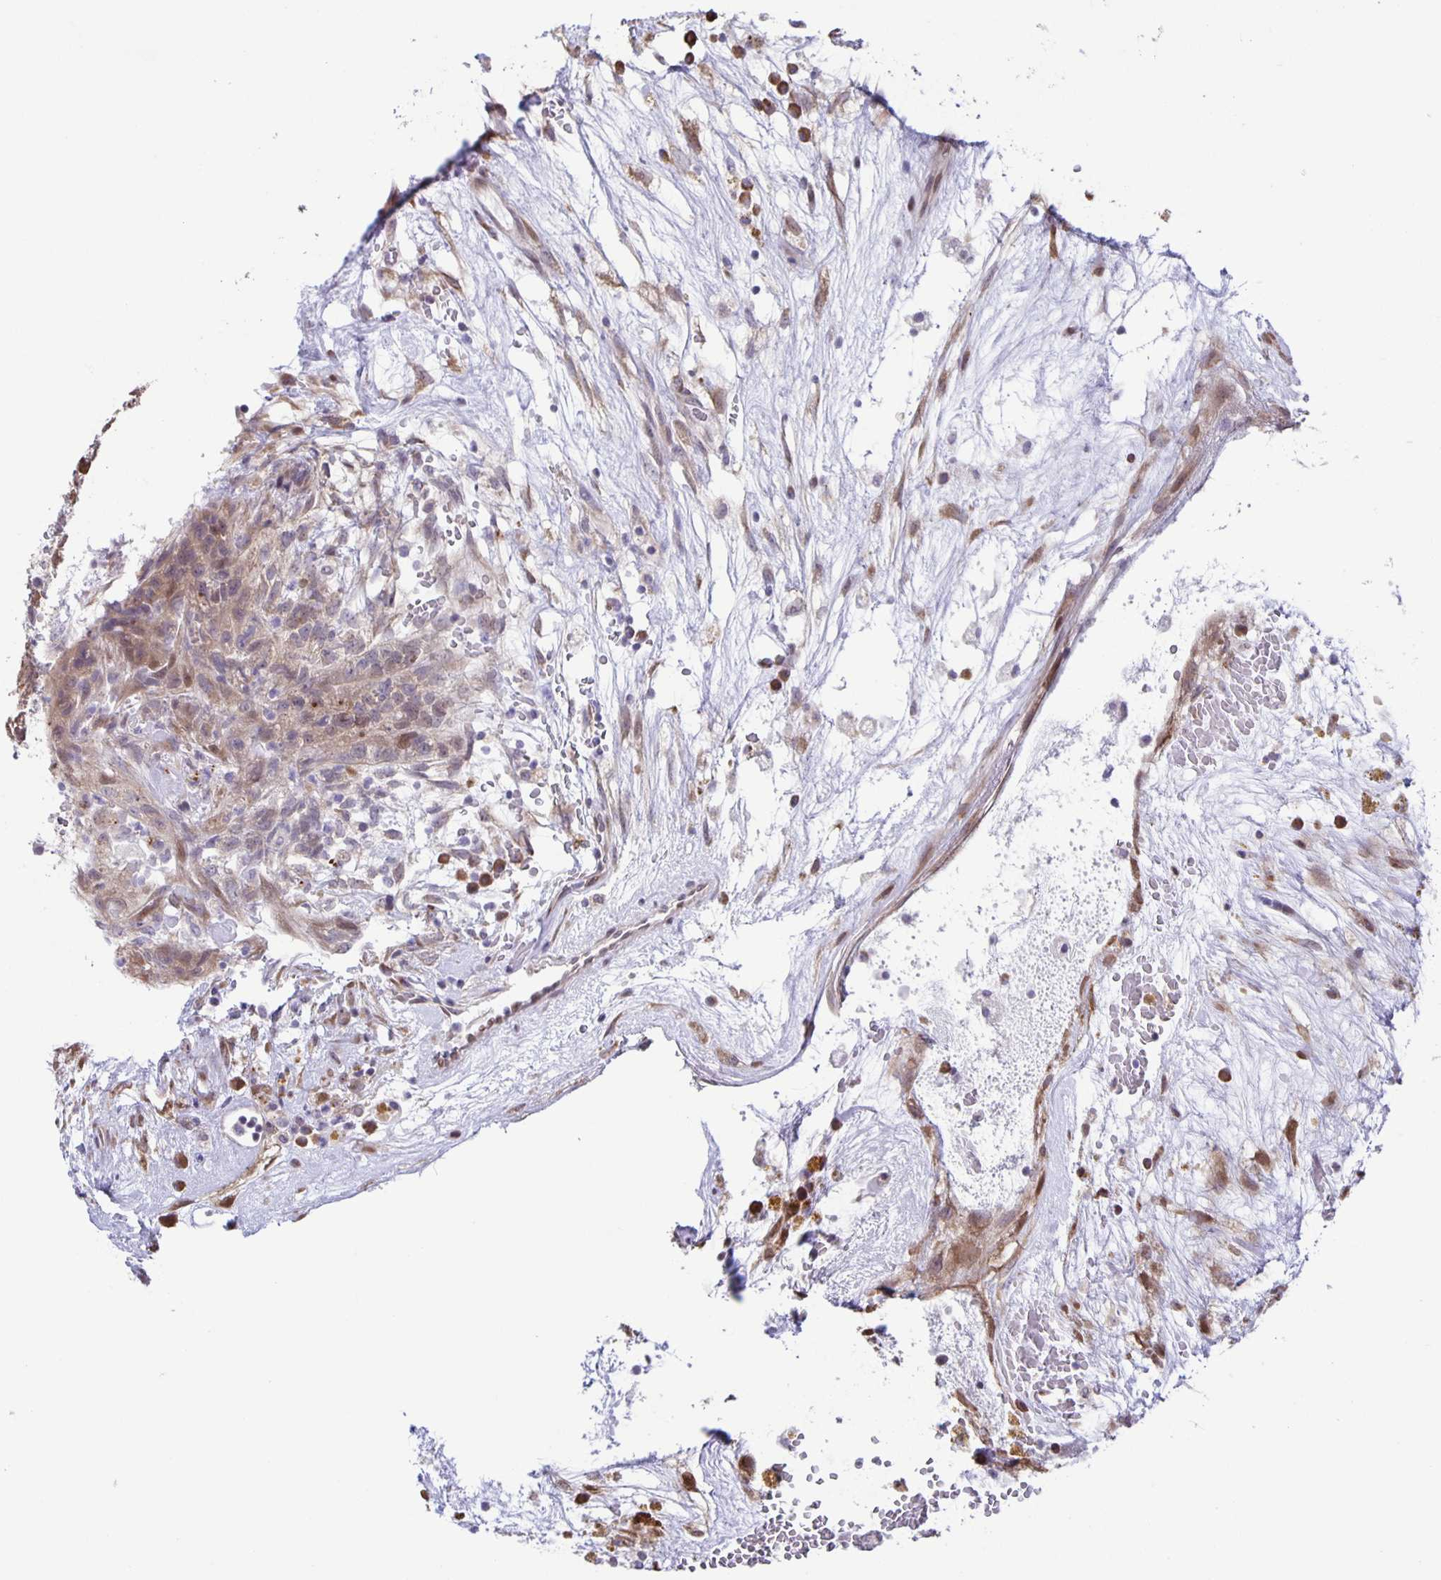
{"staining": {"intensity": "weak", "quantity": "<25%", "location": "cytoplasmic/membranous"}, "tissue": "testis cancer", "cell_type": "Tumor cells", "image_type": "cancer", "snomed": [{"axis": "morphology", "description": "Normal tissue, NOS"}, {"axis": "morphology", "description": "Carcinoma, Embryonal, NOS"}, {"axis": "topography", "description": "Testis"}], "caption": "Micrograph shows no protein staining in tumor cells of embryonal carcinoma (testis) tissue.", "gene": "MAPK12", "patient": {"sex": "male", "age": 32}}